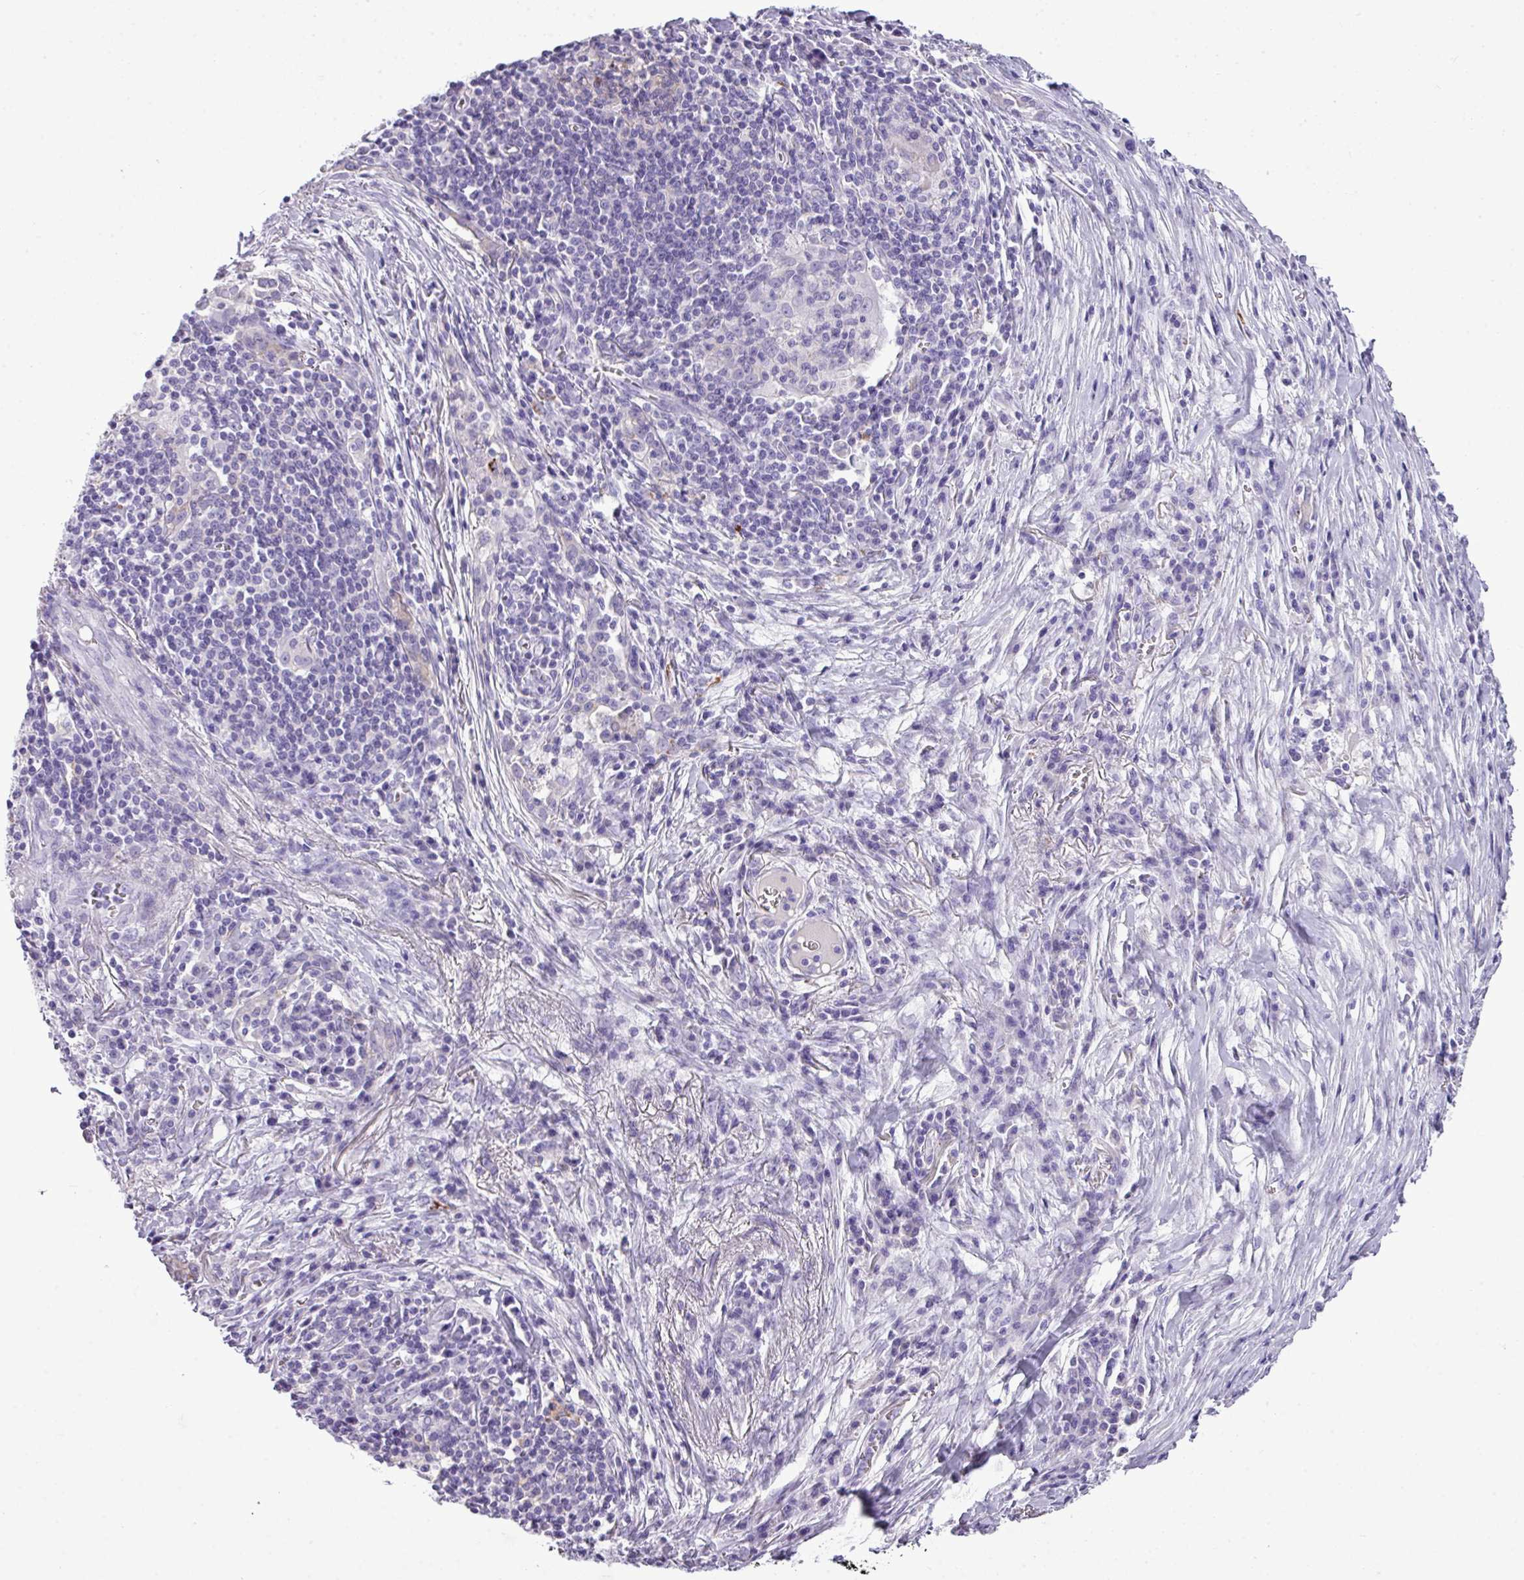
{"staining": {"intensity": "negative", "quantity": "none", "location": "none"}, "tissue": "lung cancer", "cell_type": "Tumor cells", "image_type": "cancer", "snomed": [{"axis": "morphology", "description": "Squamous cell carcinoma, NOS"}, {"axis": "topography", "description": "Lung"}], "caption": "An image of lung squamous cell carcinoma stained for a protein exhibits no brown staining in tumor cells.", "gene": "RBMXL2", "patient": {"sex": "male", "age": 76}}